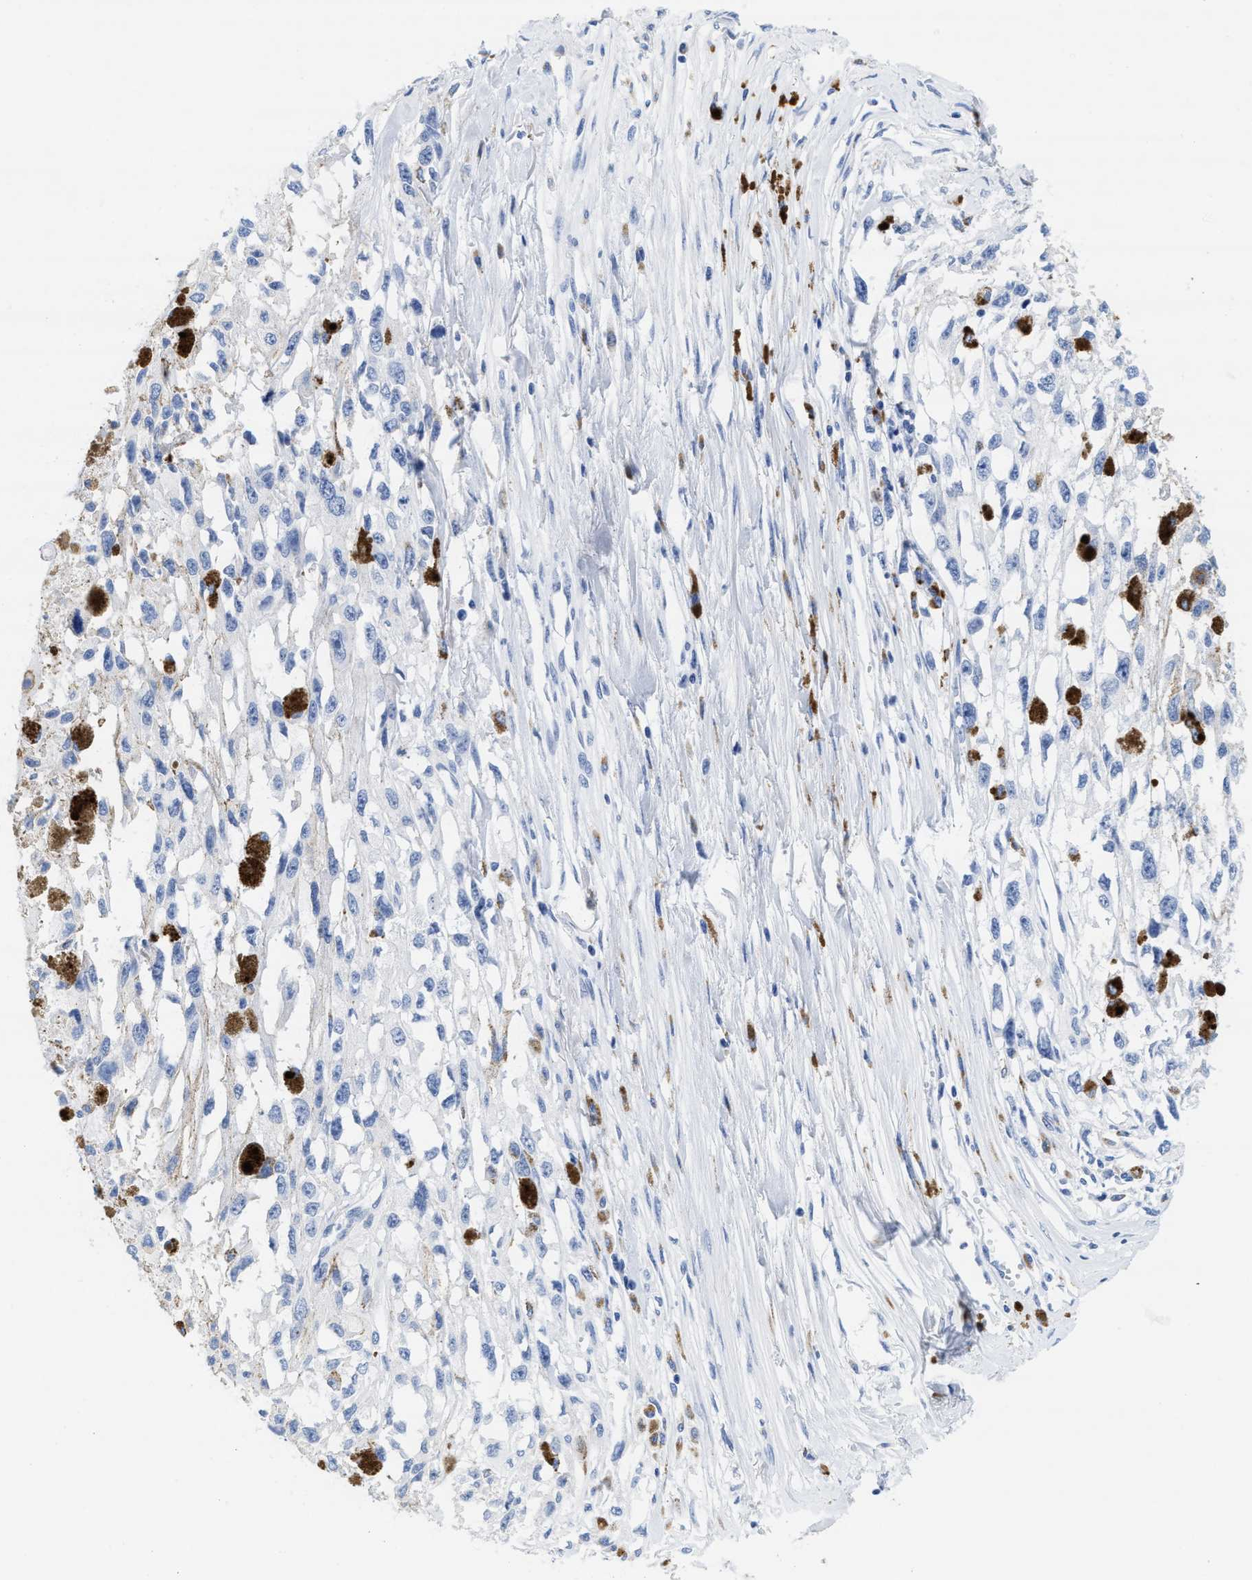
{"staining": {"intensity": "negative", "quantity": "none", "location": "none"}, "tissue": "melanoma", "cell_type": "Tumor cells", "image_type": "cancer", "snomed": [{"axis": "morphology", "description": "Malignant melanoma, Metastatic site"}, {"axis": "topography", "description": "Lymph node"}], "caption": "Tumor cells are negative for brown protein staining in melanoma.", "gene": "TTC3", "patient": {"sex": "male", "age": 59}}